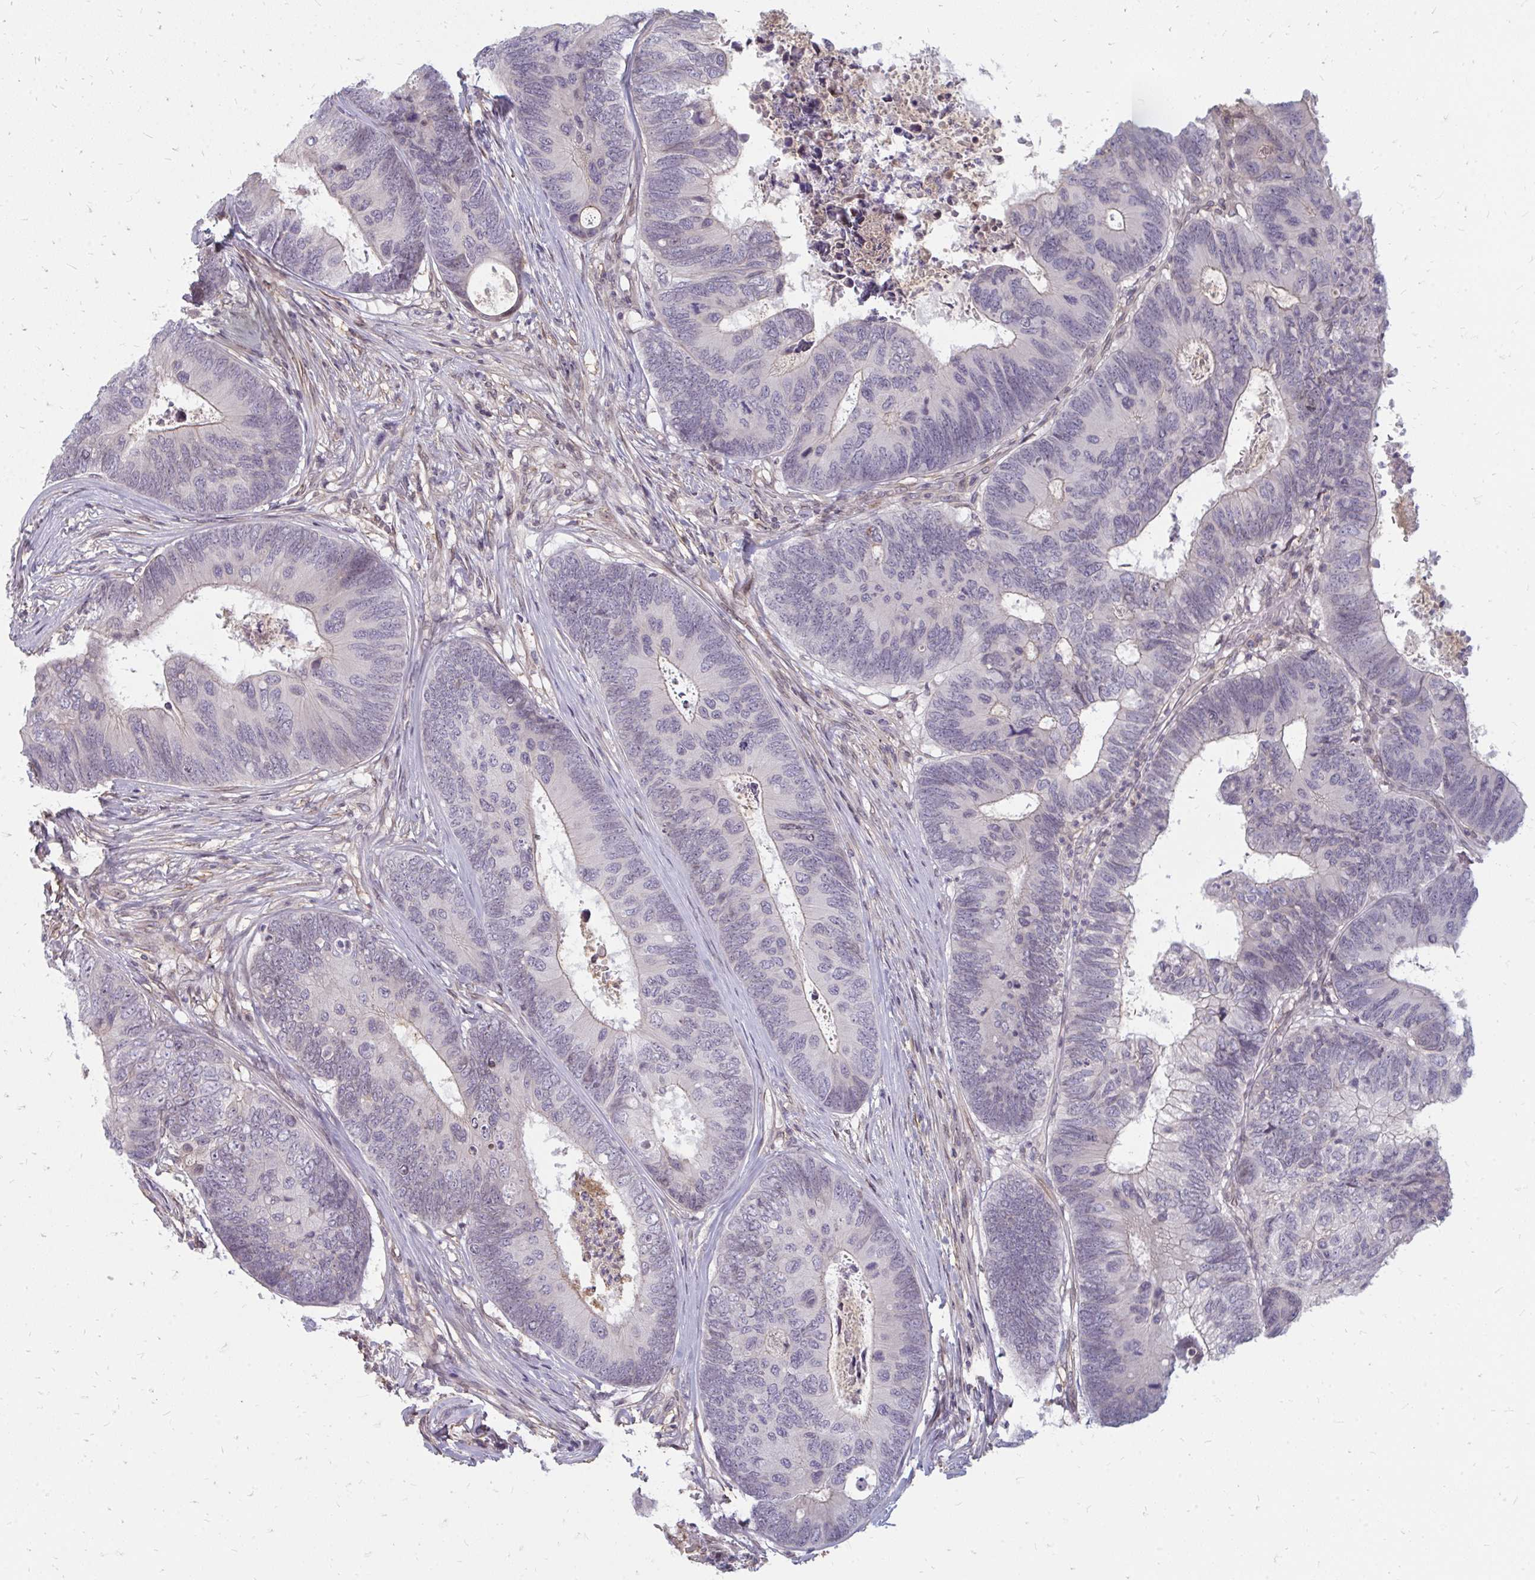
{"staining": {"intensity": "negative", "quantity": "none", "location": "none"}, "tissue": "colorectal cancer", "cell_type": "Tumor cells", "image_type": "cancer", "snomed": [{"axis": "morphology", "description": "Adenocarcinoma, NOS"}, {"axis": "topography", "description": "Colon"}], "caption": "Human colorectal adenocarcinoma stained for a protein using IHC reveals no expression in tumor cells.", "gene": "GPC5", "patient": {"sex": "female", "age": 67}}